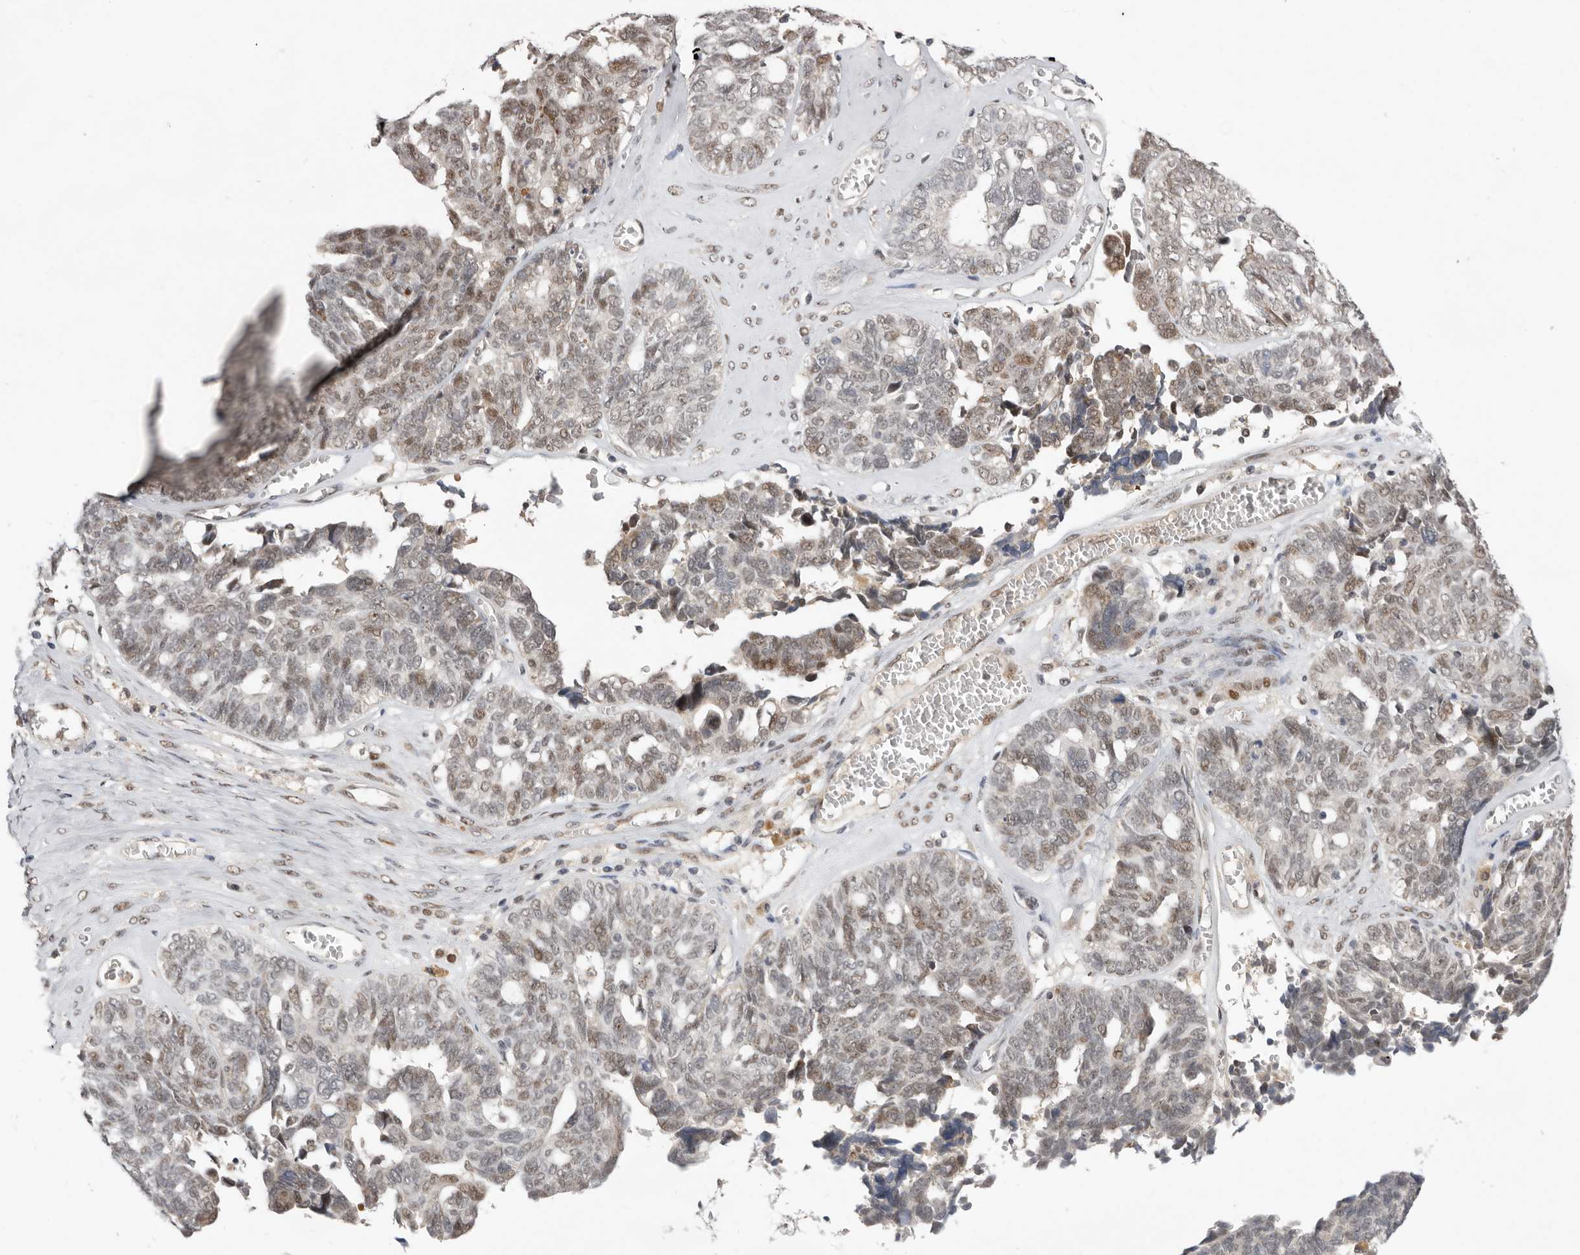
{"staining": {"intensity": "weak", "quantity": "25%-75%", "location": "nuclear"}, "tissue": "ovarian cancer", "cell_type": "Tumor cells", "image_type": "cancer", "snomed": [{"axis": "morphology", "description": "Cystadenocarcinoma, serous, NOS"}, {"axis": "topography", "description": "Ovary"}], "caption": "High-magnification brightfield microscopy of ovarian cancer (serous cystadenocarcinoma) stained with DAB (3,3'-diaminobenzidine) (brown) and counterstained with hematoxylin (blue). tumor cells exhibit weak nuclear staining is seen in about25%-75% of cells.", "gene": "BRCA2", "patient": {"sex": "female", "age": 79}}